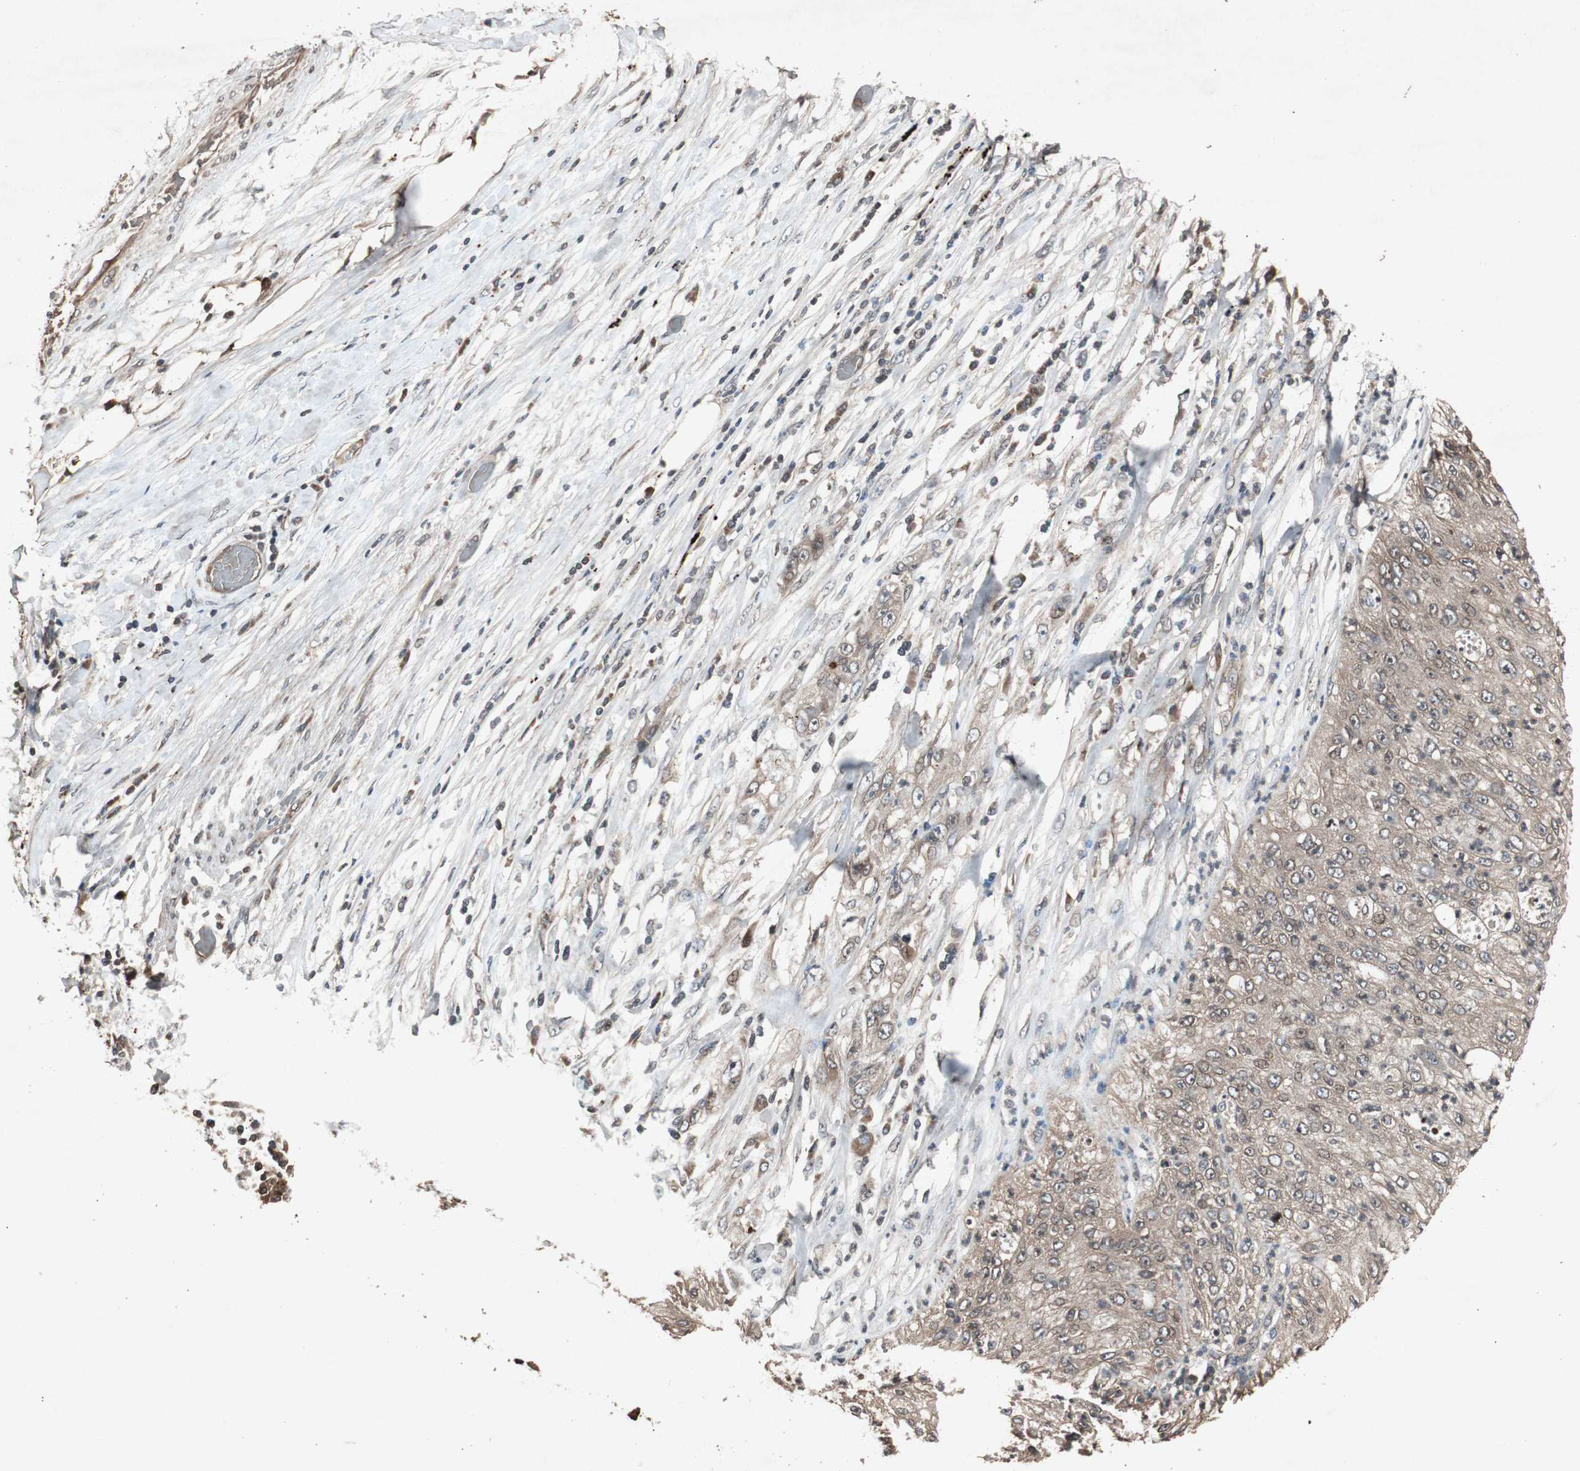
{"staining": {"intensity": "weak", "quantity": "25%-75%", "location": "cytoplasmic/membranous"}, "tissue": "lung cancer", "cell_type": "Tumor cells", "image_type": "cancer", "snomed": [{"axis": "morphology", "description": "Inflammation, NOS"}, {"axis": "morphology", "description": "Squamous cell carcinoma, NOS"}, {"axis": "topography", "description": "Lymph node"}, {"axis": "topography", "description": "Soft tissue"}, {"axis": "topography", "description": "Lung"}], "caption": "Human lung cancer stained for a protein (brown) reveals weak cytoplasmic/membranous positive expression in about 25%-75% of tumor cells.", "gene": "SLIT2", "patient": {"sex": "male", "age": 66}}